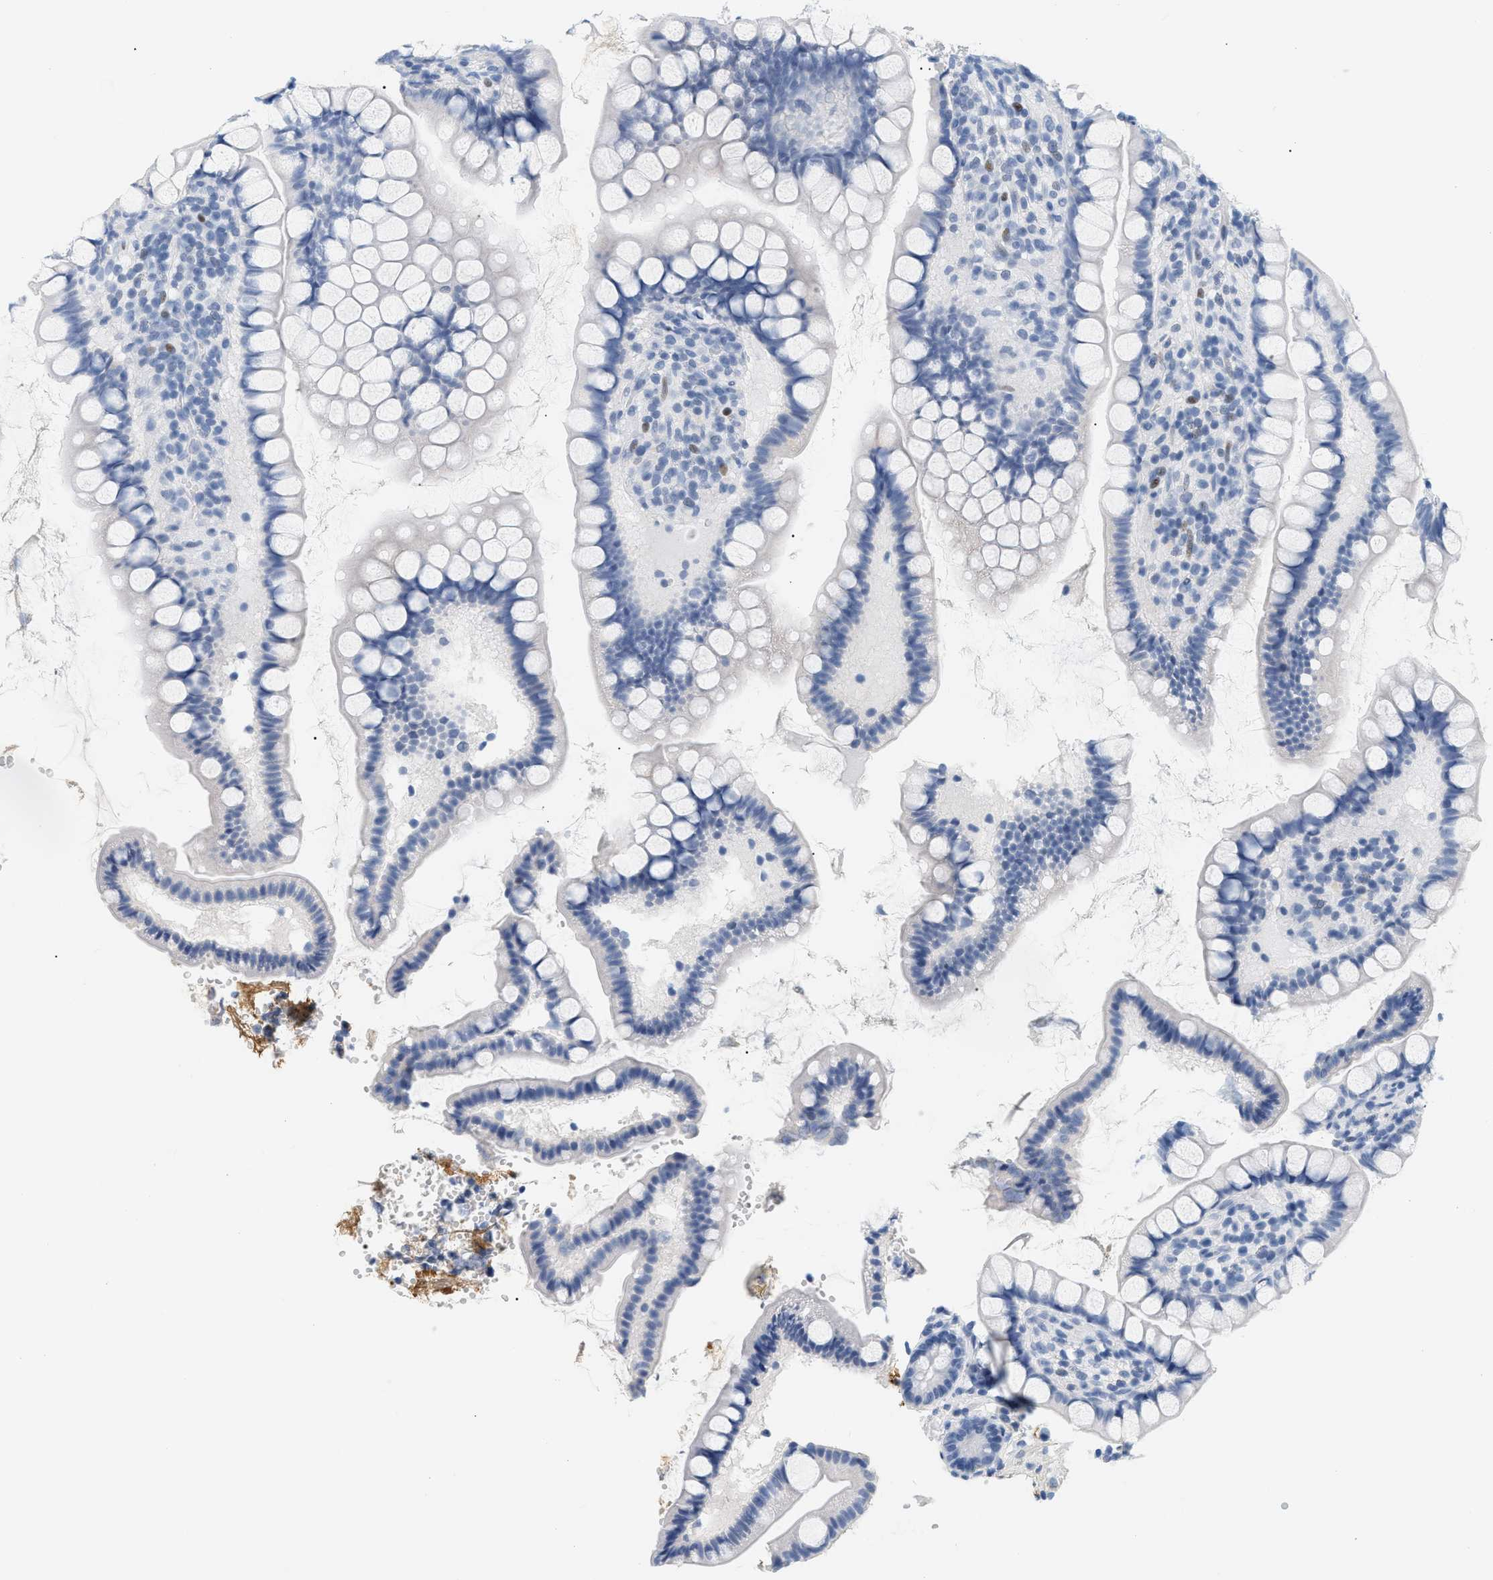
{"staining": {"intensity": "negative", "quantity": "none", "location": "none"}, "tissue": "small intestine", "cell_type": "Glandular cells", "image_type": "normal", "snomed": [{"axis": "morphology", "description": "Normal tissue, NOS"}, {"axis": "topography", "description": "Small intestine"}], "caption": "Human small intestine stained for a protein using IHC exhibits no positivity in glandular cells.", "gene": "CFH", "patient": {"sex": "female", "age": 84}}